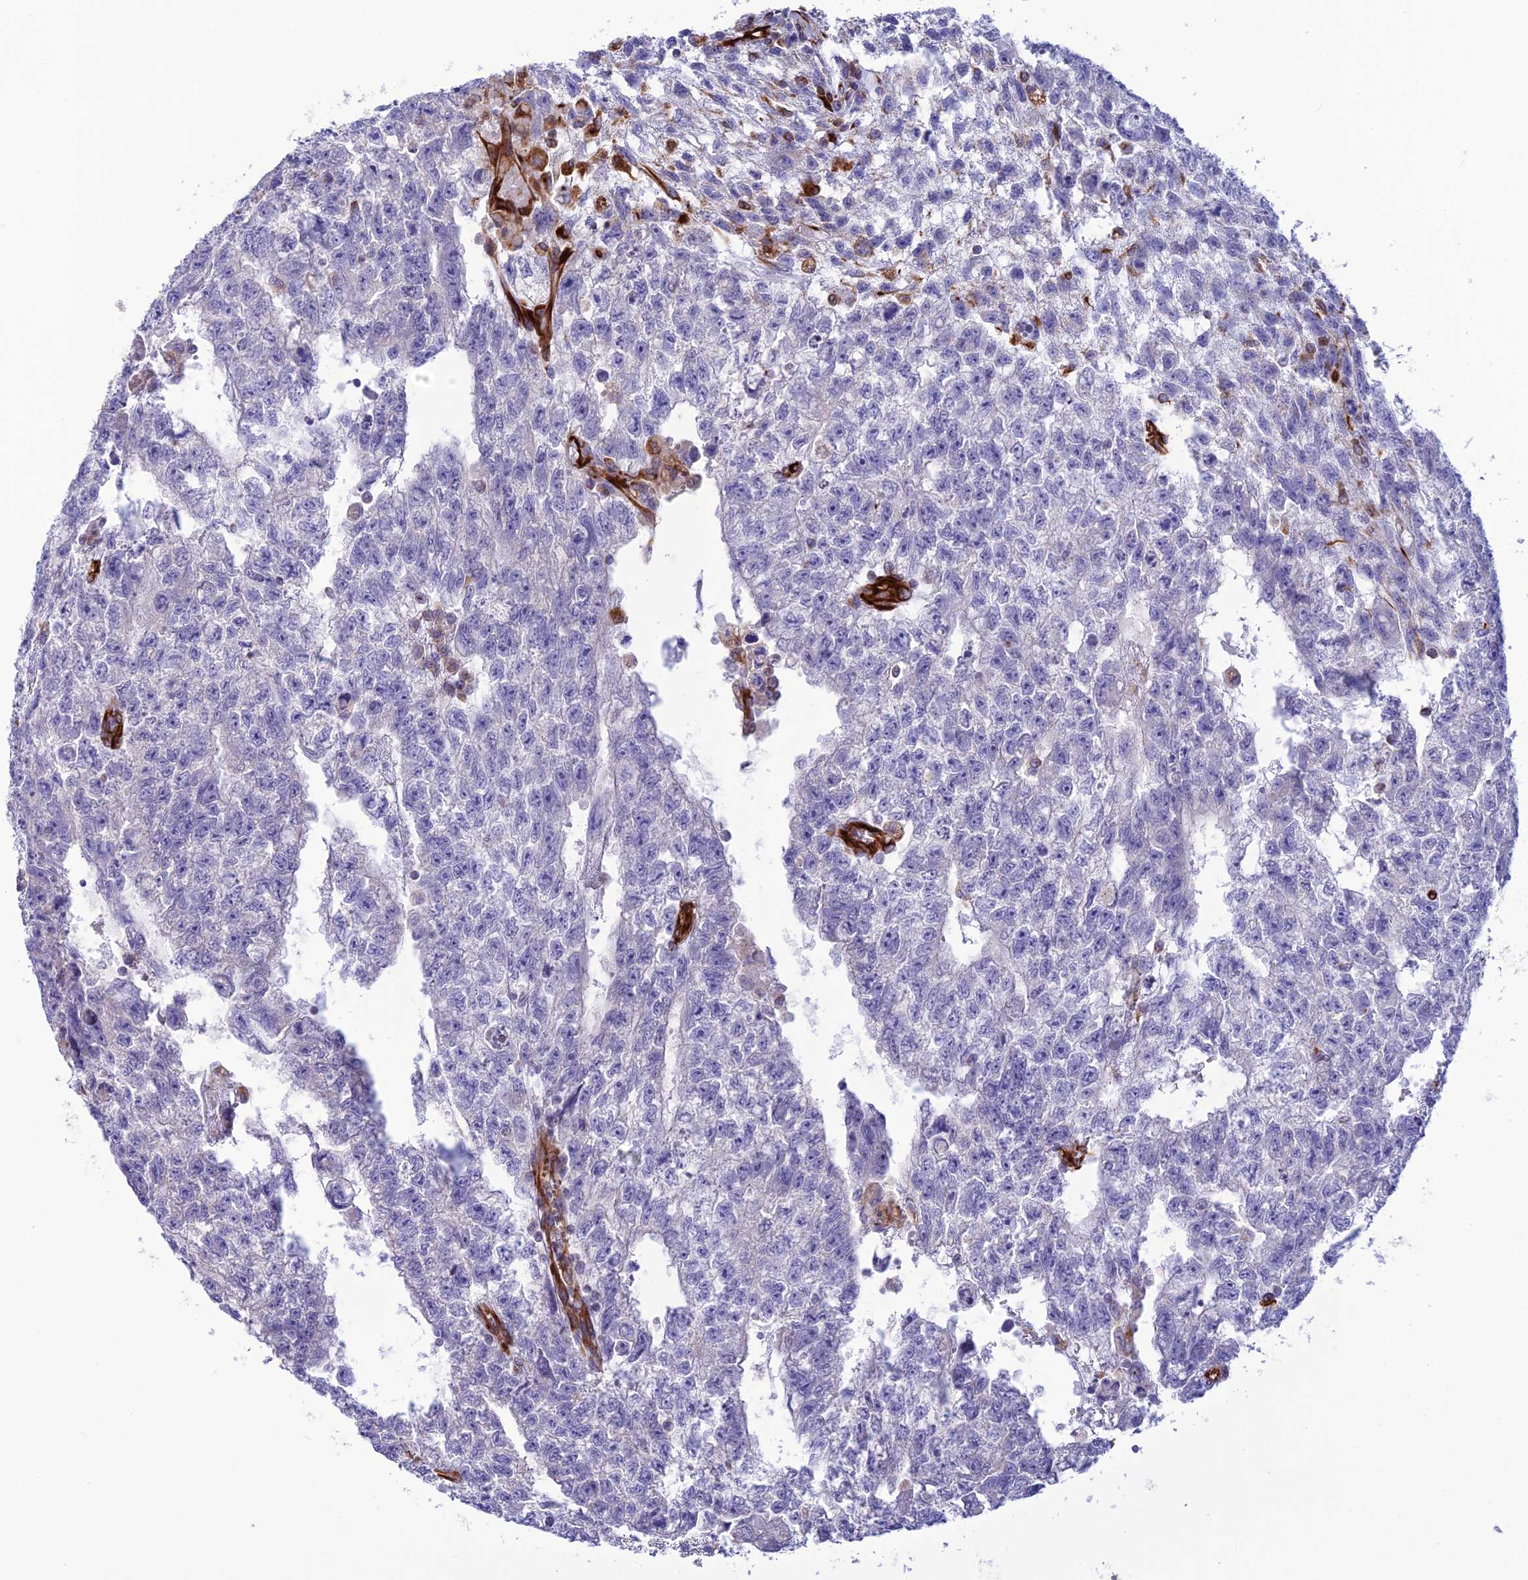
{"staining": {"intensity": "negative", "quantity": "none", "location": "none"}, "tissue": "testis cancer", "cell_type": "Tumor cells", "image_type": "cancer", "snomed": [{"axis": "morphology", "description": "Carcinoma, Embryonal, NOS"}, {"axis": "topography", "description": "Testis"}], "caption": "This image is of testis embryonal carcinoma stained with immunohistochemistry (IHC) to label a protein in brown with the nuclei are counter-stained blue. There is no staining in tumor cells.", "gene": "FBXL20", "patient": {"sex": "male", "age": 26}}